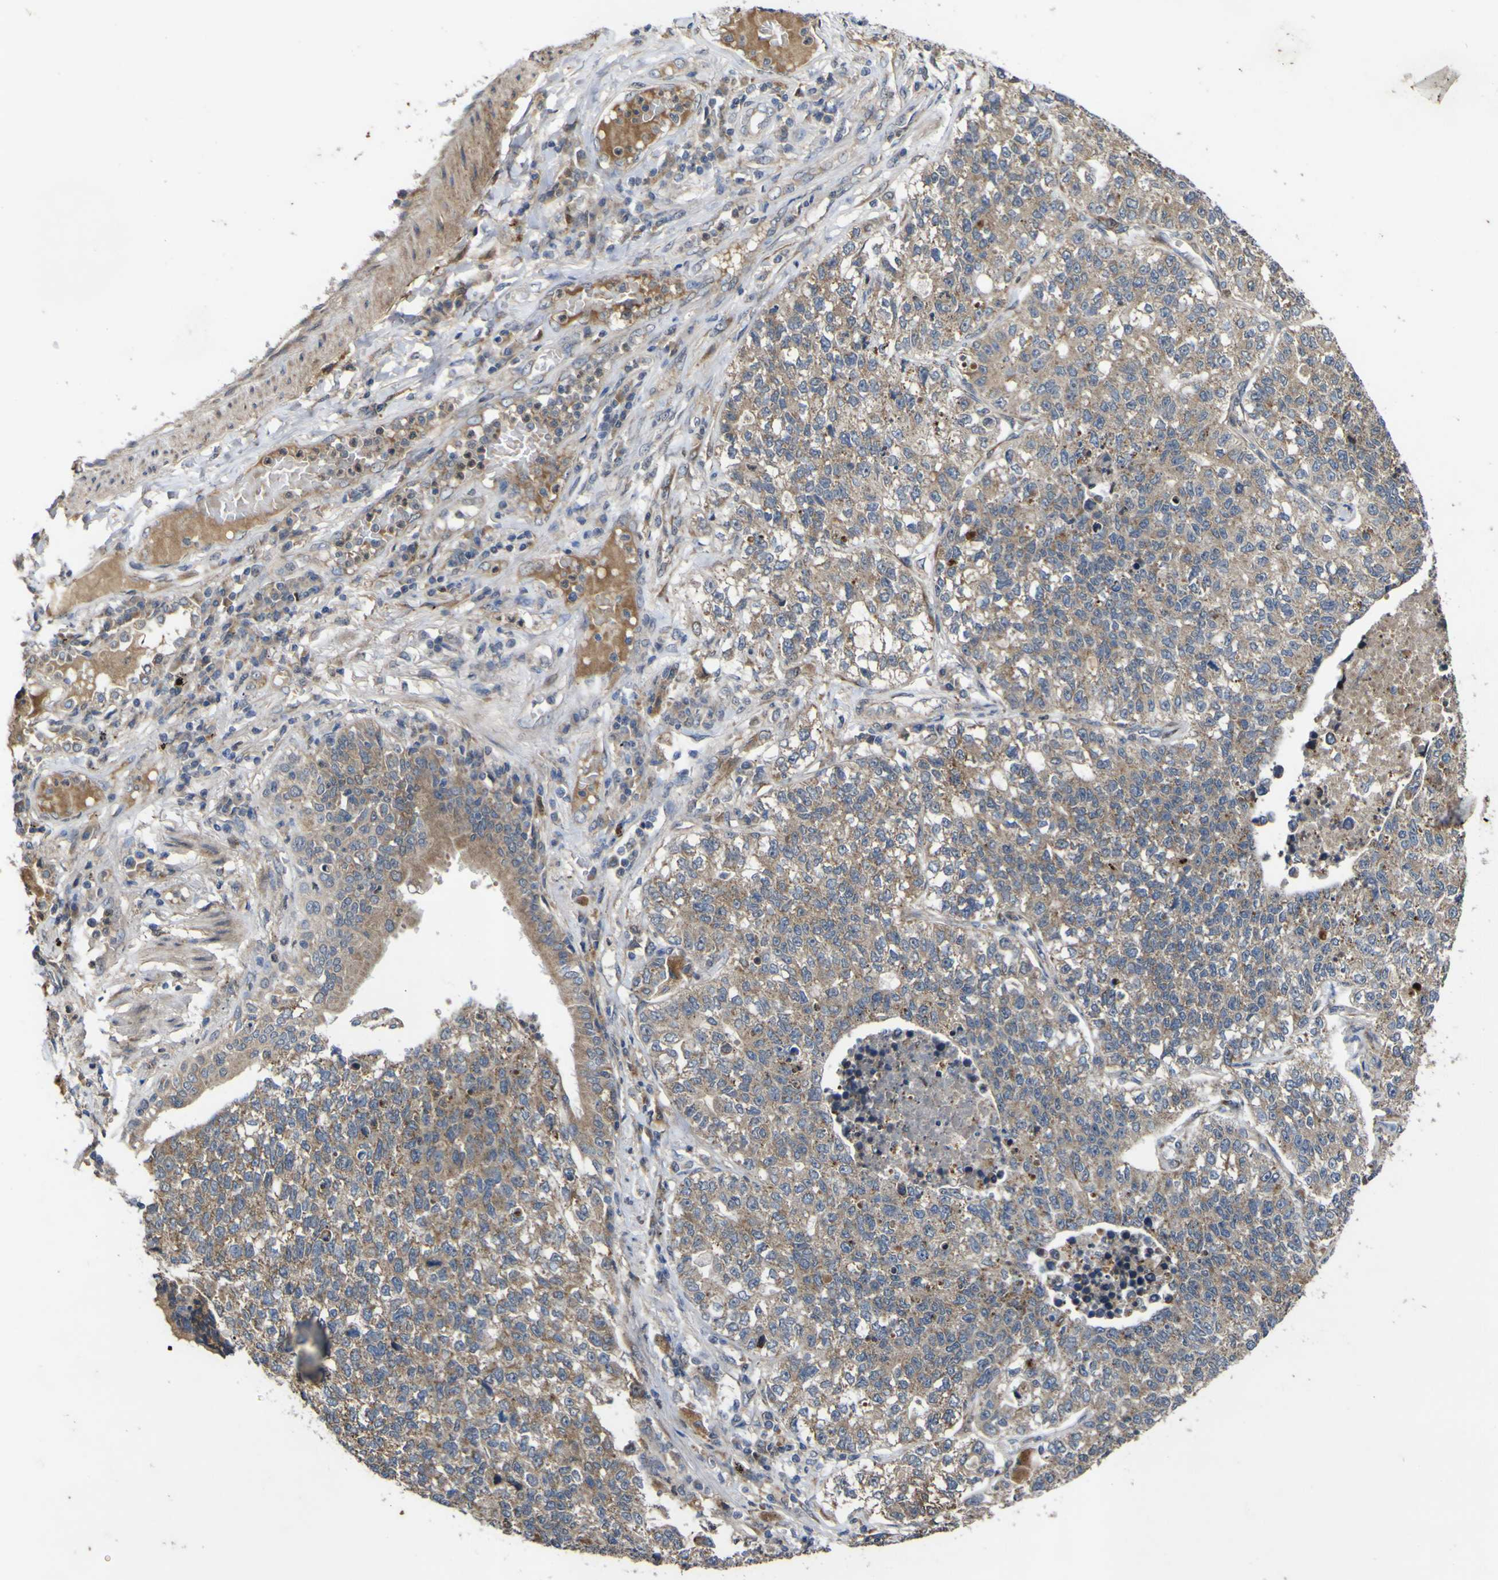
{"staining": {"intensity": "moderate", "quantity": ">75%", "location": "cytoplasmic/membranous"}, "tissue": "lung cancer", "cell_type": "Tumor cells", "image_type": "cancer", "snomed": [{"axis": "morphology", "description": "Adenocarcinoma, NOS"}, {"axis": "topography", "description": "Lung"}], "caption": "Lung adenocarcinoma stained with a brown dye shows moderate cytoplasmic/membranous positive positivity in about >75% of tumor cells.", "gene": "IRAK2", "patient": {"sex": "male", "age": 49}}